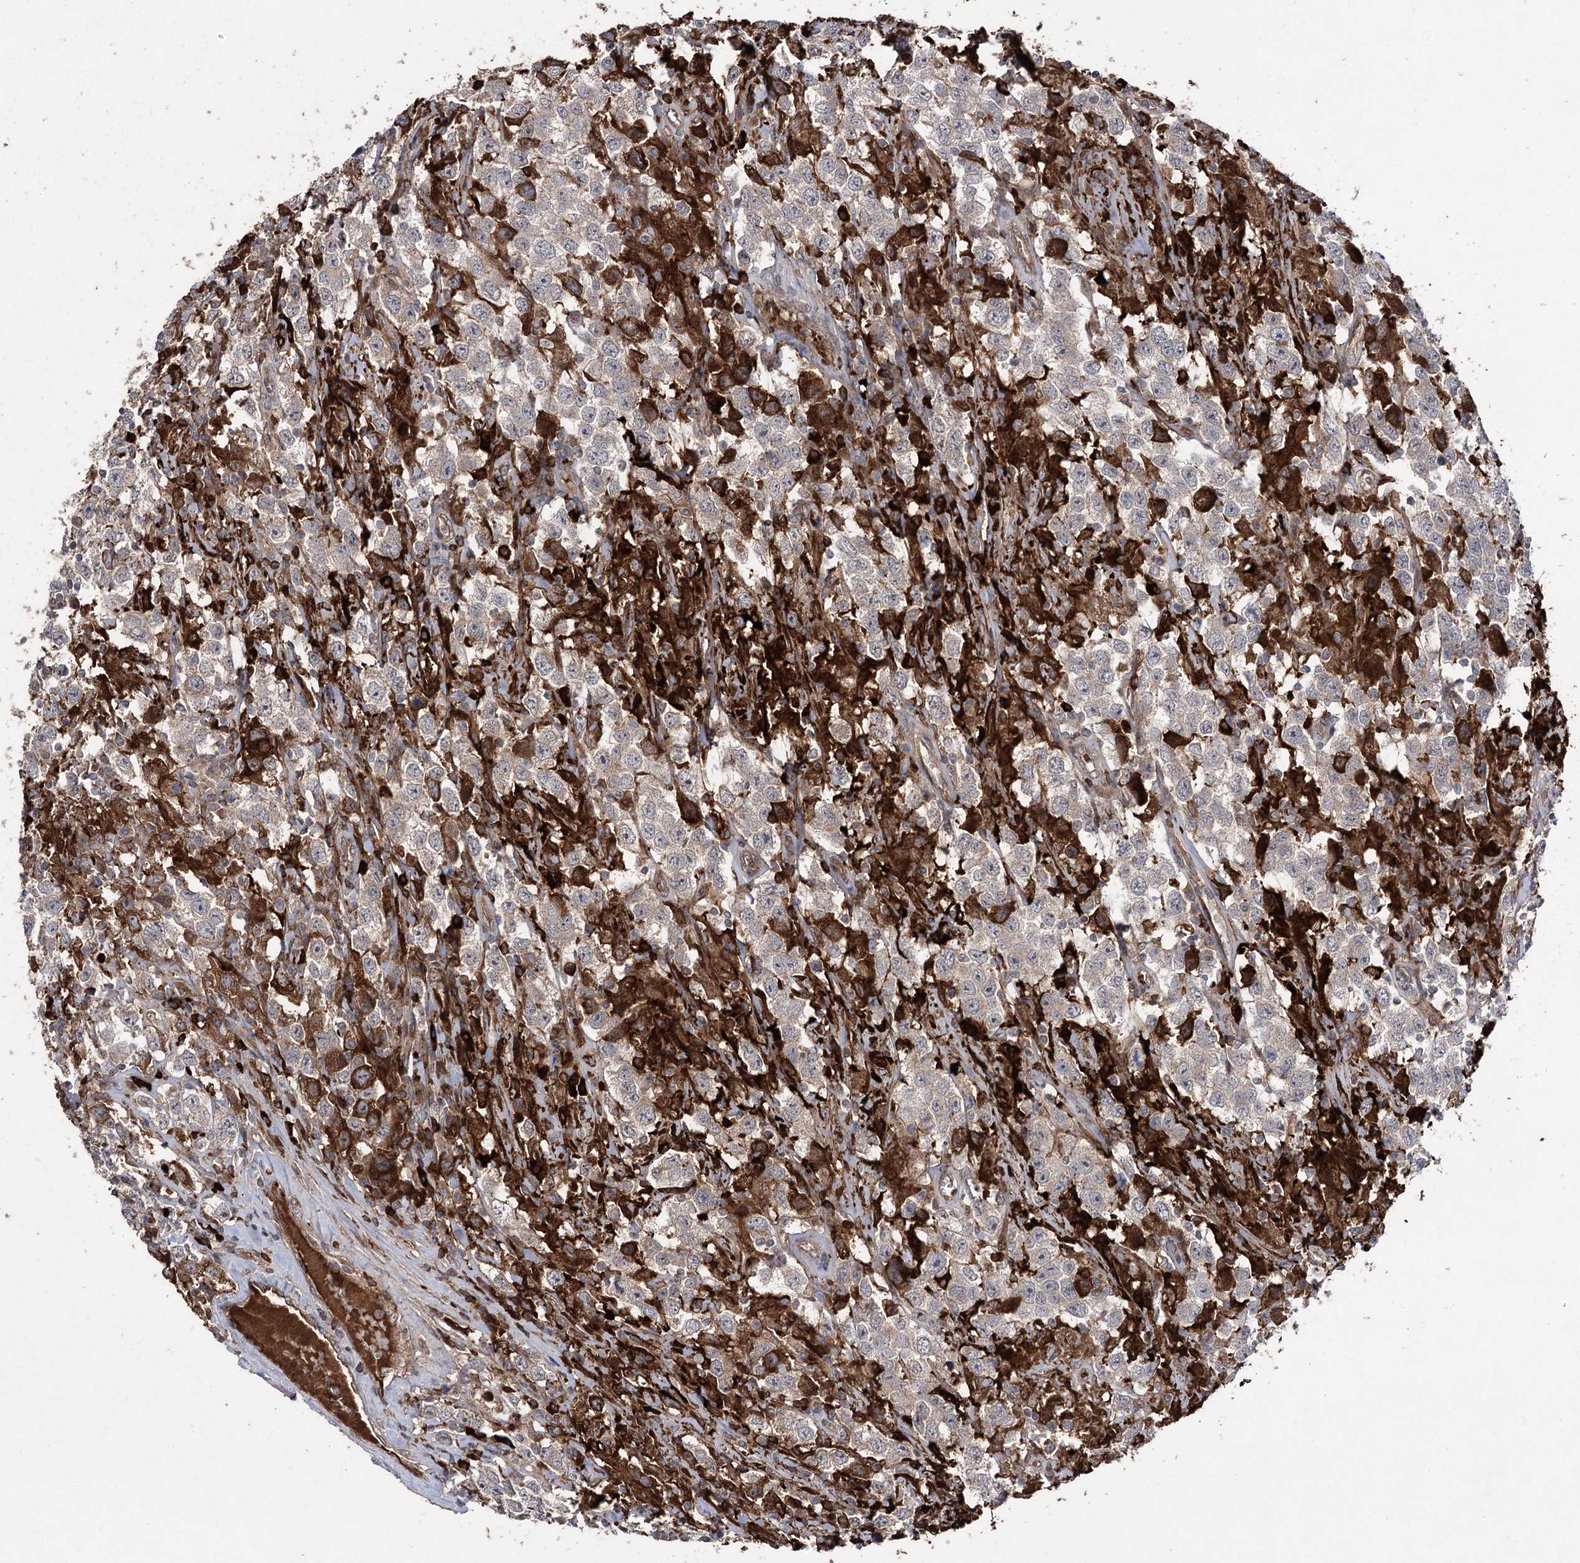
{"staining": {"intensity": "weak", "quantity": "25%-75%", "location": "cytoplasmic/membranous"}, "tissue": "testis cancer", "cell_type": "Tumor cells", "image_type": "cancer", "snomed": [{"axis": "morphology", "description": "Seminoma, NOS"}, {"axis": "topography", "description": "Testis"}], "caption": "This image reveals testis cancer (seminoma) stained with immunohistochemistry (IHC) to label a protein in brown. The cytoplasmic/membranous of tumor cells show weak positivity for the protein. Nuclei are counter-stained blue.", "gene": "OTUD1", "patient": {"sex": "male", "age": 41}}